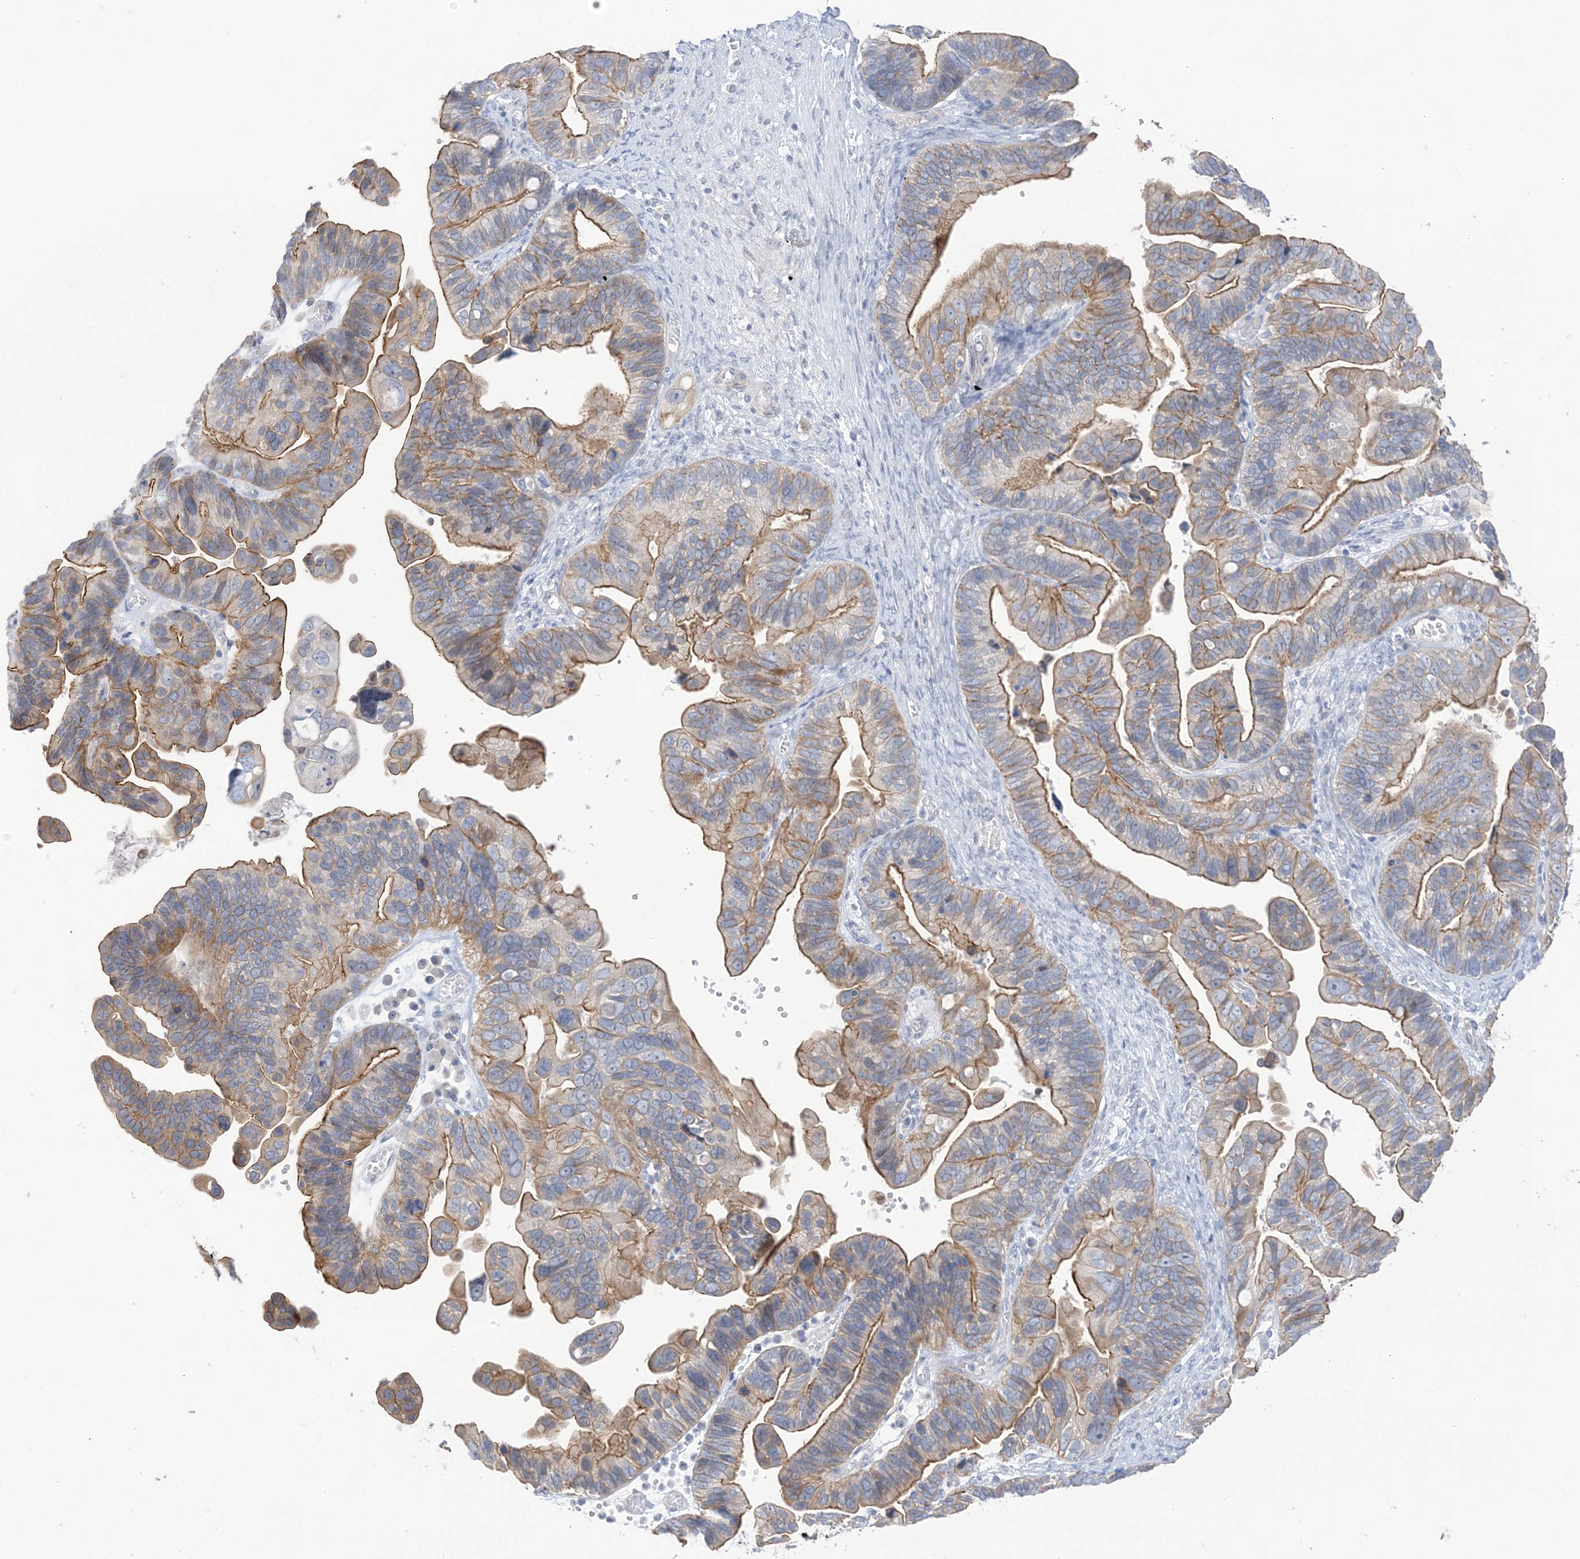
{"staining": {"intensity": "moderate", "quantity": ">75%", "location": "cytoplasmic/membranous"}, "tissue": "ovarian cancer", "cell_type": "Tumor cells", "image_type": "cancer", "snomed": [{"axis": "morphology", "description": "Cystadenocarcinoma, serous, NOS"}, {"axis": "topography", "description": "Ovary"}], "caption": "Human ovarian serous cystadenocarcinoma stained with a brown dye reveals moderate cytoplasmic/membranous positive expression in about >75% of tumor cells.", "gene": "IL36B", "patient": {"sex": "female", "age": 56}}